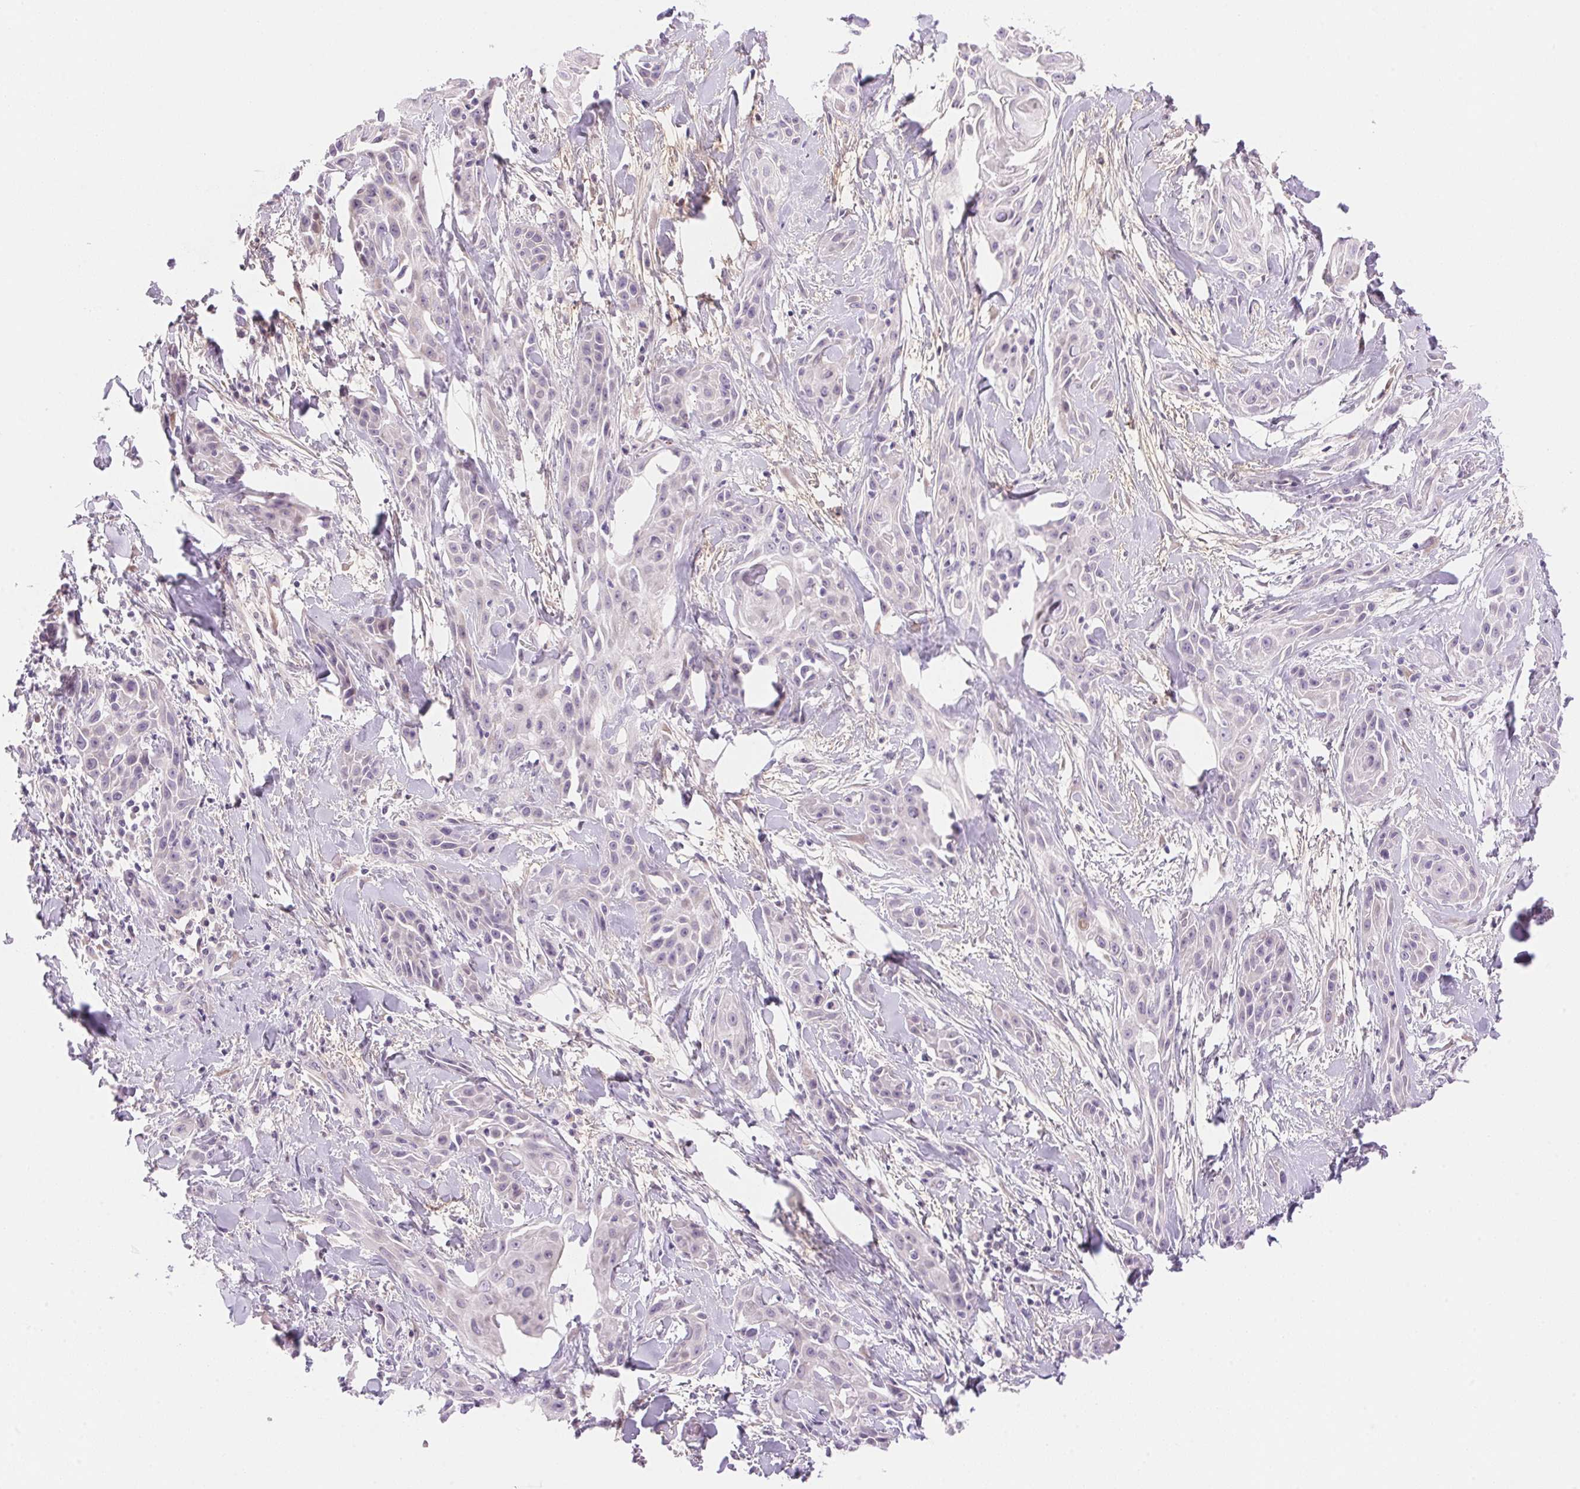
{"staining": {"intensity": "negative", "quantity": "none", "location": "none"}, "tissue": "skin cancer", "cell_type": "Tumor cells", "image_type": "cancer", "snomed": [{"axis": "morphology", "description": "Squamous cell carcinoma, NOS"}, {"axis": "topography", "description": "Skin"}, {"axis": "topography", "description": "Anal"}], "caption": "Protein analysis of skin cancer (squamous cell carcinoma) exhibits no significant positivity in tumor cells. (DAB (3,3'-diaminobenzidine) immunohistochemistry (IHC) visualized using brightfield microscopy, high magnification).", "gene": "TEKT1", "patient": {"sex": "male", "age": 64}}